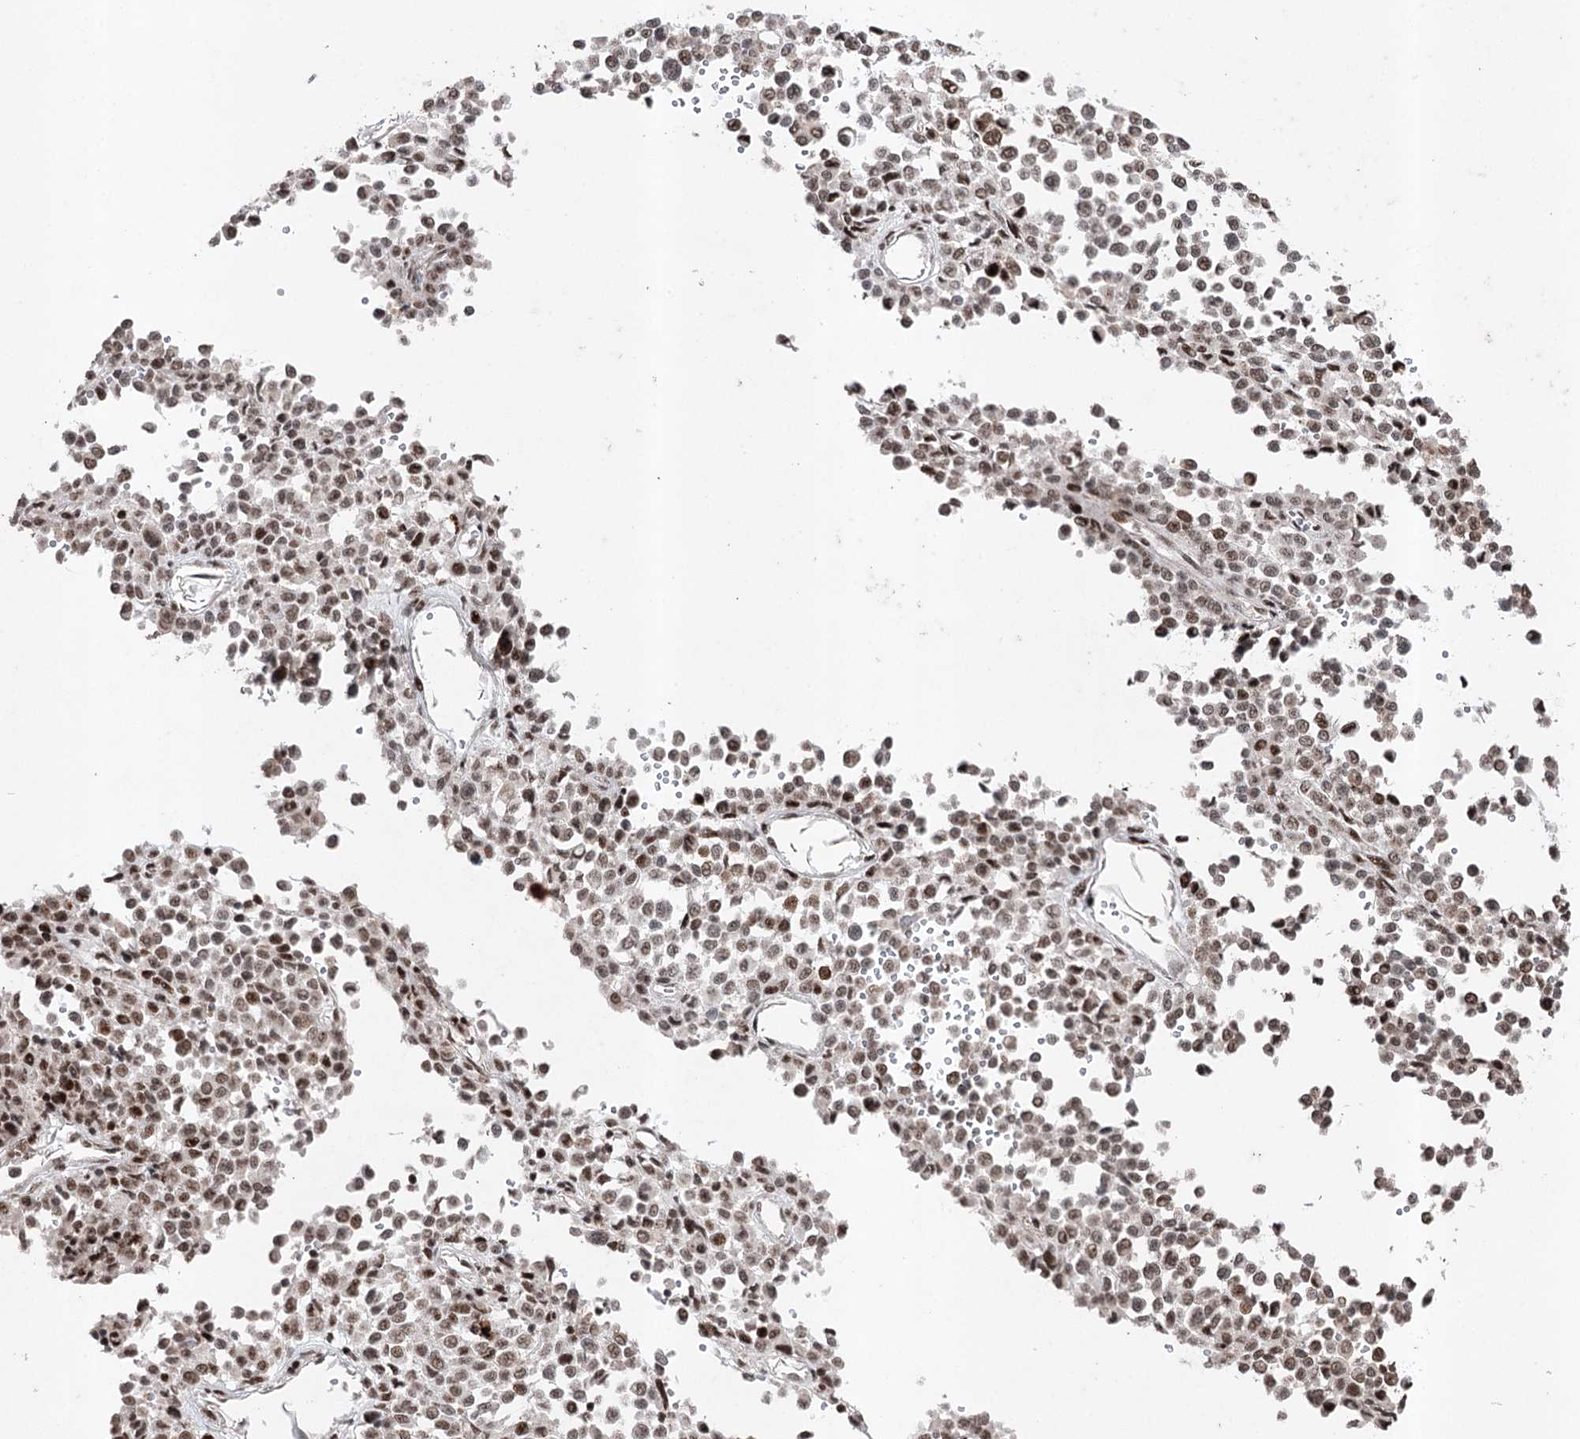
{"staining": {"intensity": "moderate", "quantity": ">75%", "location": "nuclear"}, "tissue": "melanoma", "cell_type": "Tumor cells", "image_type": "cancer", "snomed": [{"axis": "morphology", "description": "Malignant melanoma, Metastatic site"}, {"axis": "topography", "description": "Pancreas"}], "caption": "Brown immunohistochemical staining in melanoma shows moderate nuclear positivity in about >75% of tumor cells.", "gene": "PDCD4", "patient": {"sex": "female", "age": 30}}